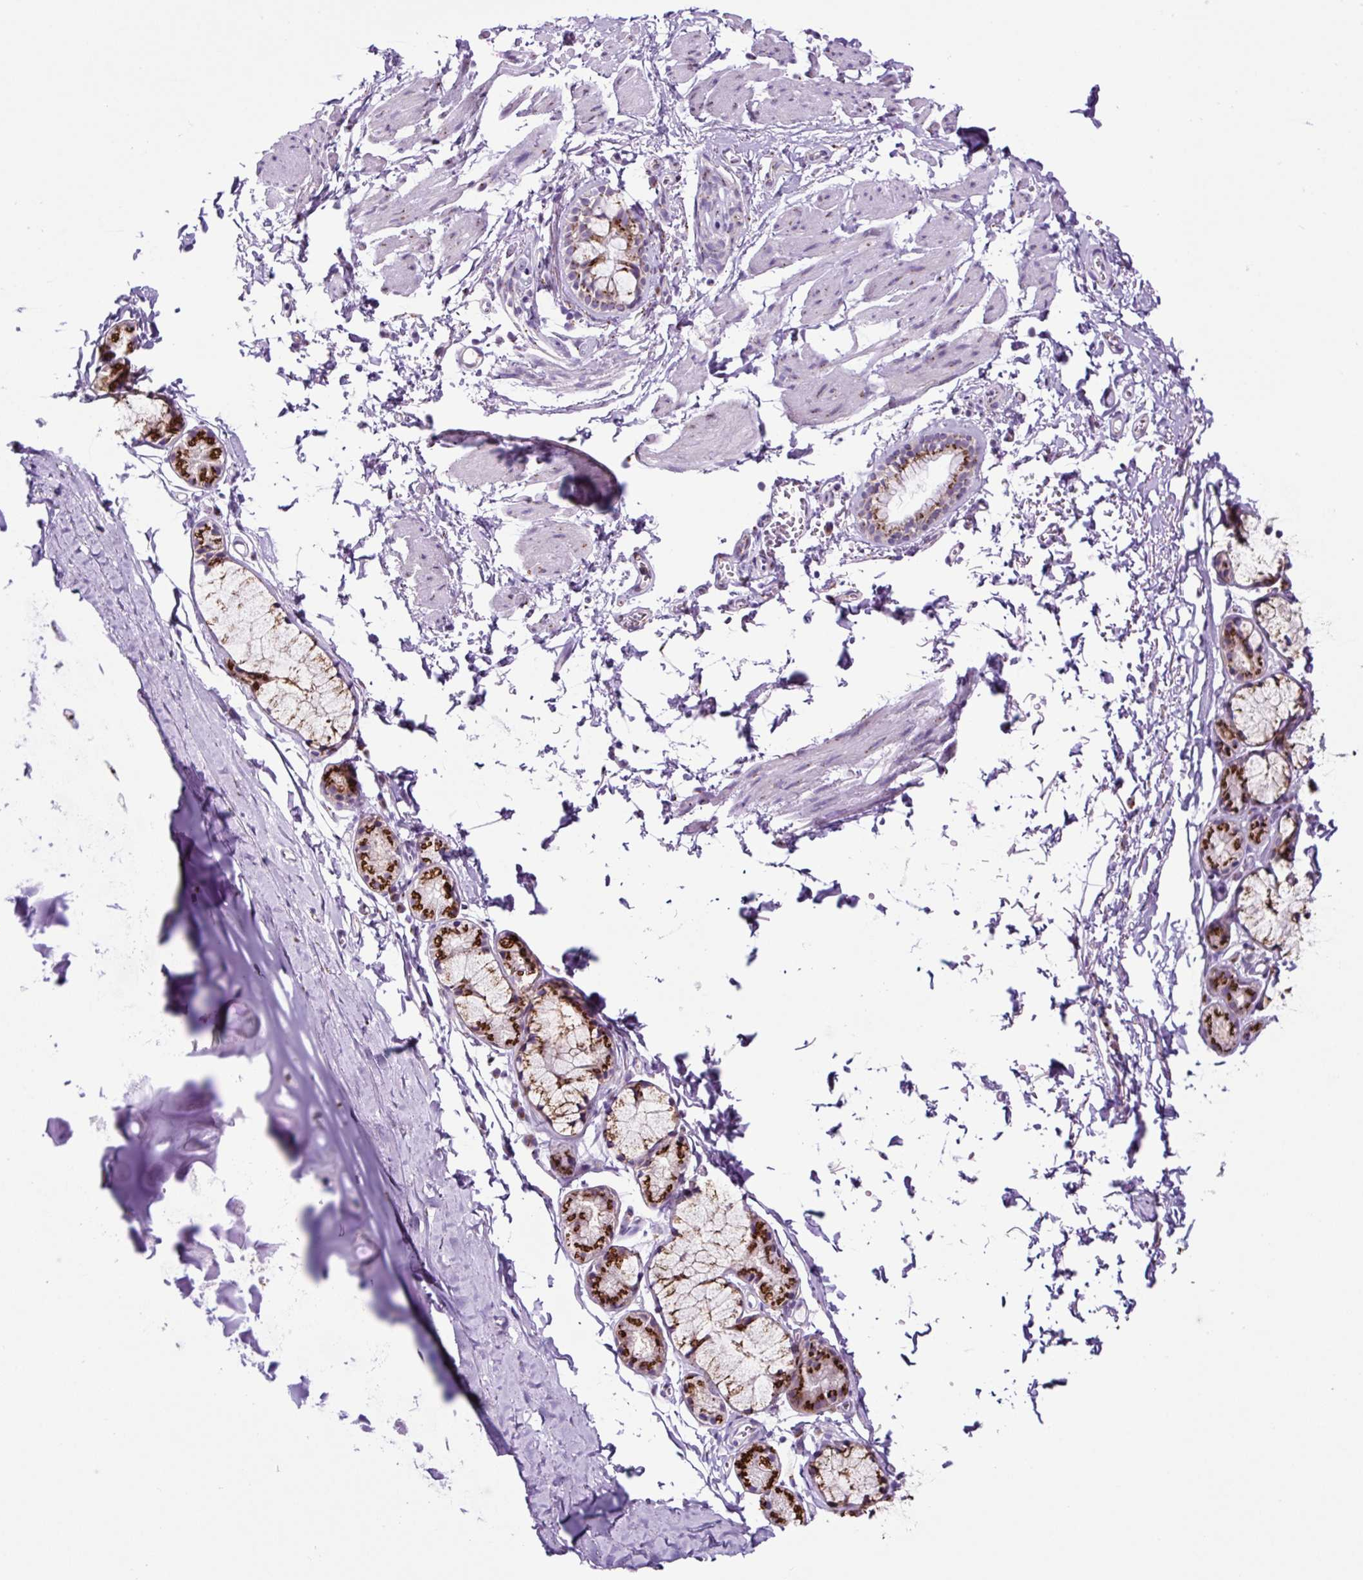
{"staining": {"intensity": "negative", "quantity": "none", "location": "none"}, "tissue": "adipose tissue", "cell_type": "Adipocytes", "image_type": "normal", "snomed": [{"axis": "morphology", "description": "Normal tissue, NOS"}, {"axis": "topography", "description": "Cartilage tissue"}, {"axis": "topography", "description": "Bronchus"}, {"axis": "topography", "description": "Peripheral nerve tissue"}], "caption": "The image shows no staining of adipocytes in normal adipose tissue. Brightfield microscopy of immunohistochemistry stained with DAB (3,3'-diaminobenzidine) (brown) and hematoxylin (blue), captured at high magnification.", "gene": "GORASP1", "patient": {"sex": "female", "age": 59}}